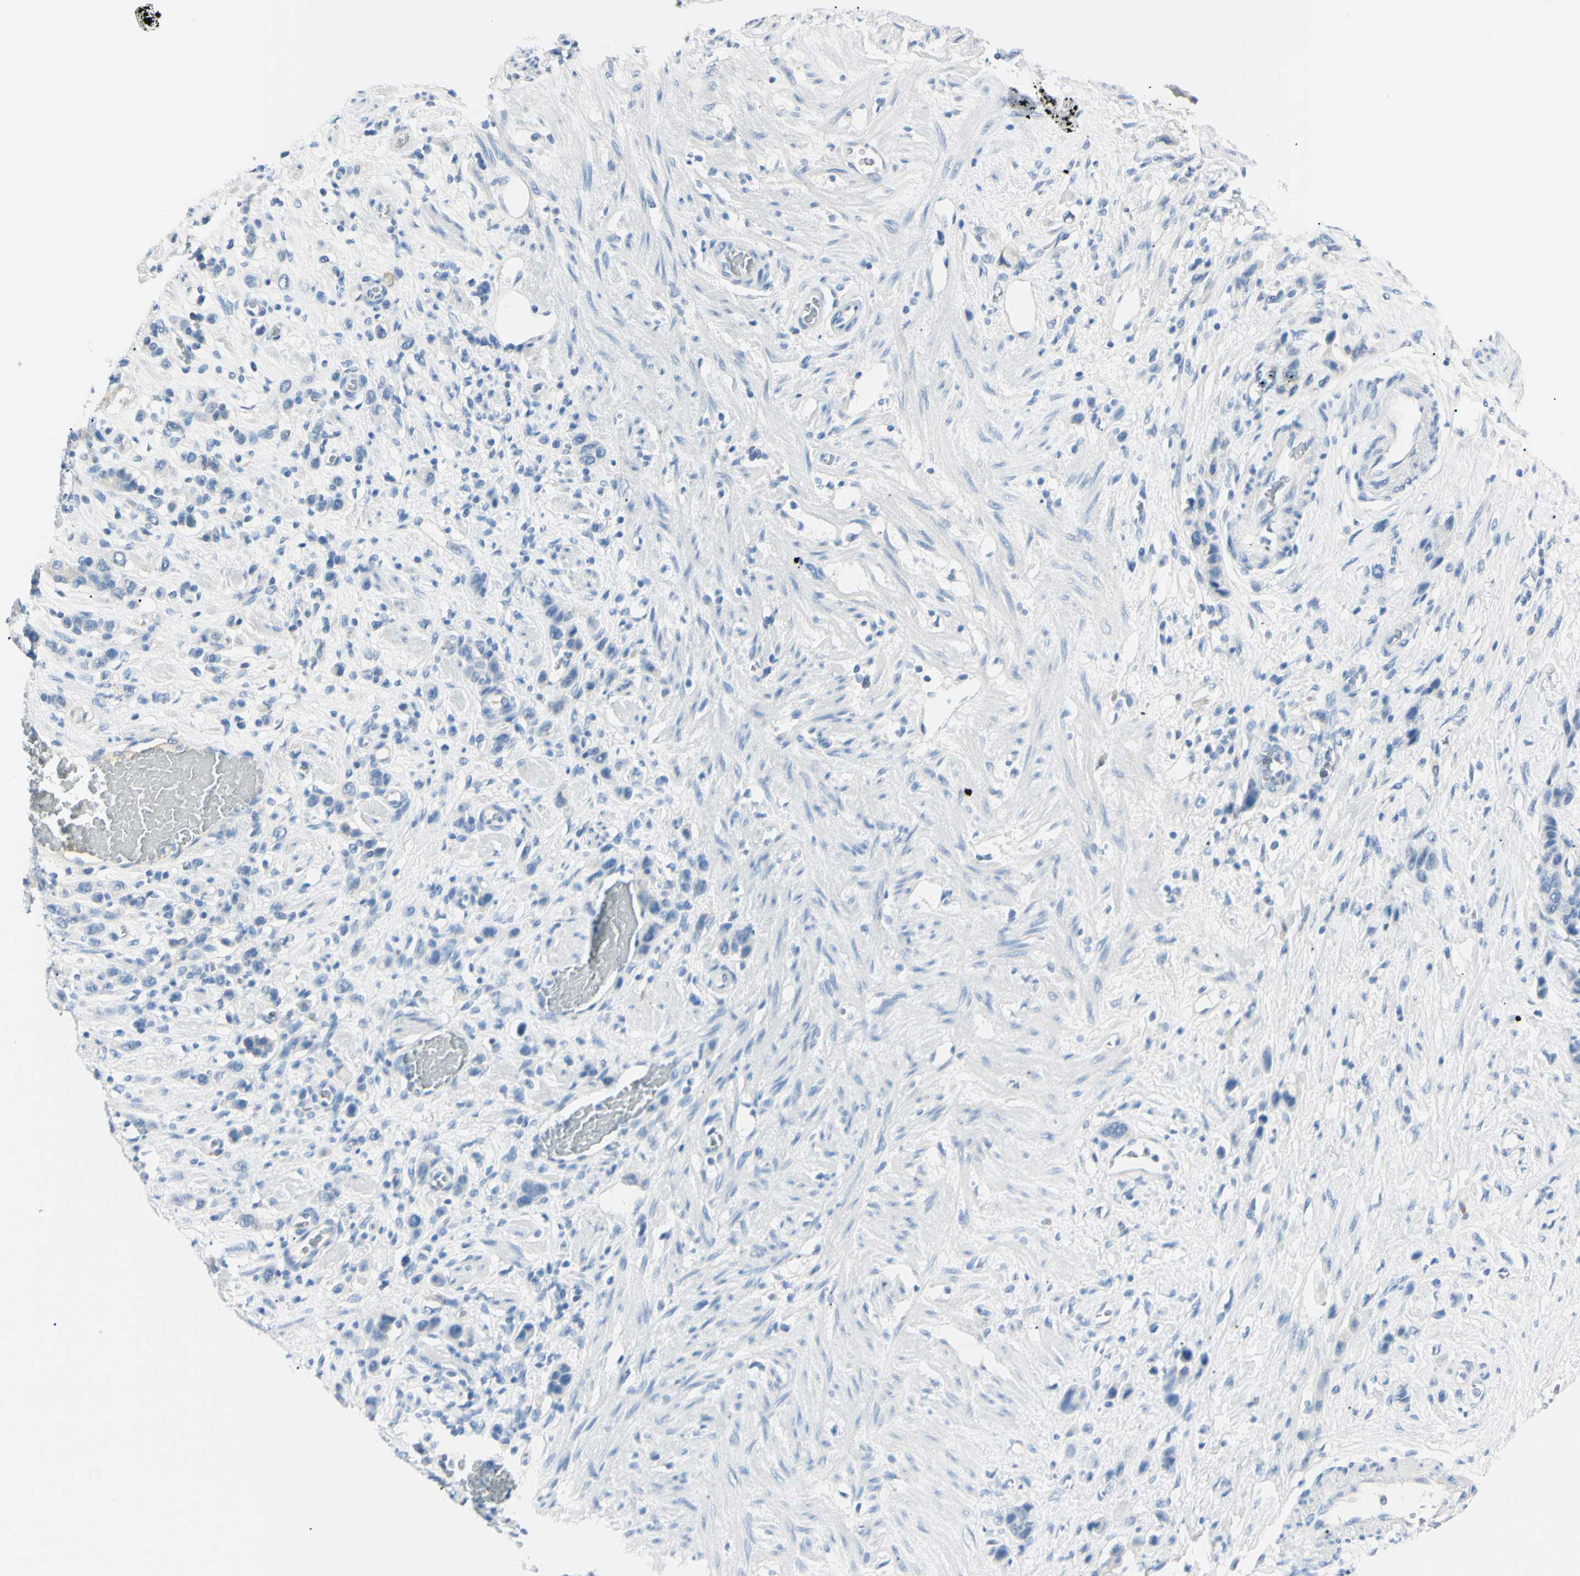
{"staining": {"intensity": "negative", "quantity": "none", "location": "none"}, "tissue": "stomach cancer", "cell_type": "Tumor cells", "image_type": "cancer", "snomed": [{"axis": "morphology", "description": "Adenocarcinoma, NOS"}, {"axis": "morphology", "description": "Adenocarcinoma, High grade"}, {"axis": "topography", "description": "Stomach, upper"}, {"axis": "topography", "description": "Stomach, lower"}], "caption": "Tumor cells show no significant positivity in adenocarcinoma (high-grade) (stomach).", "gene": "FOLH1", "patient": {"sex": "female", "age": 65}}